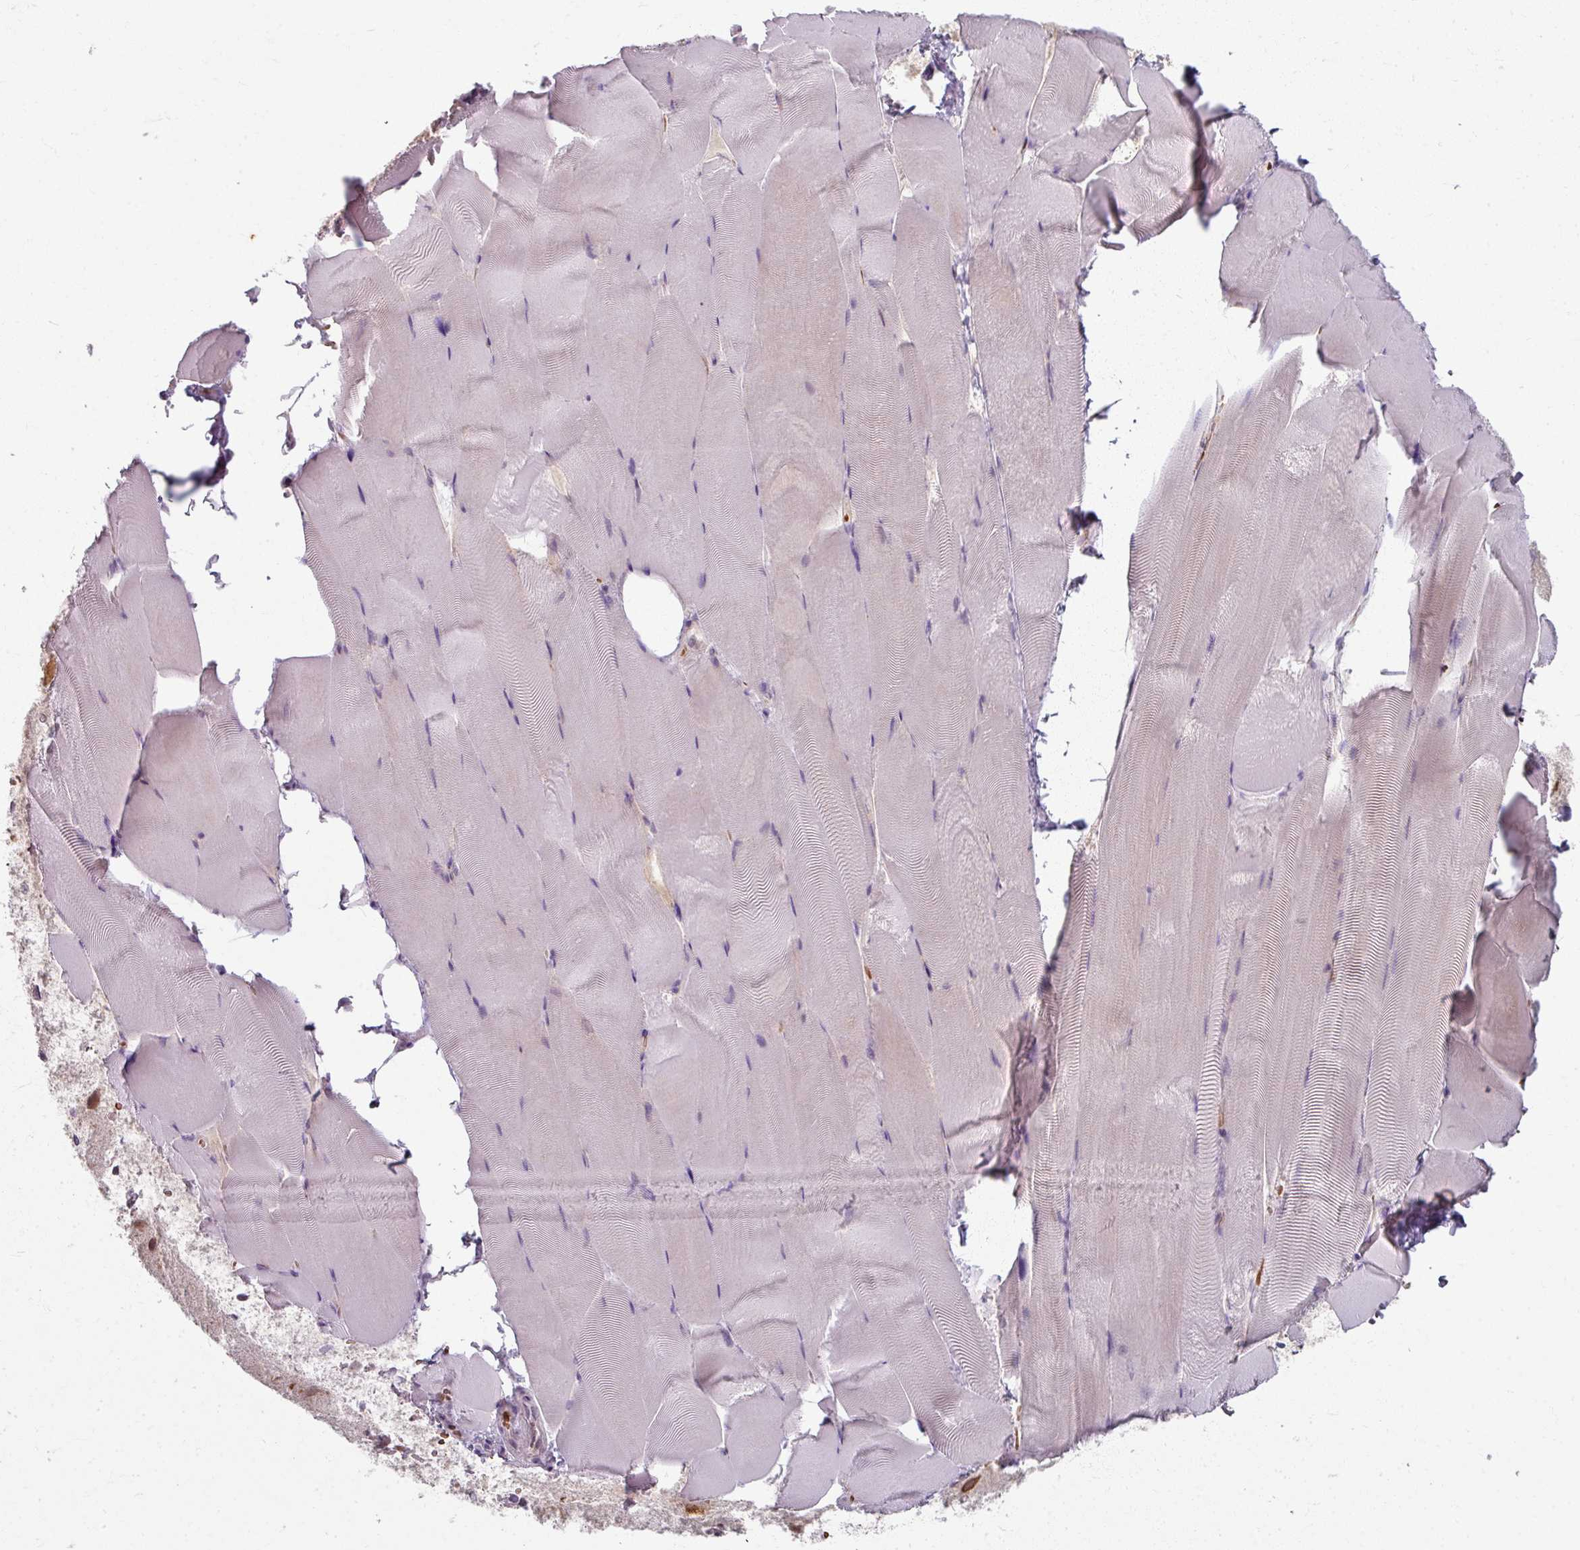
{"staining": {"intensity": "negative", "quantity": "none", "location": "none"}, "tissue": "skeletal muscle", "cell_type": "Myocytes", "image_type": "normal", "snomed": [{"axis": "morphology", "description": "Normal tissue, NOS"}, {"axis": "topography", "description": "Skeletal muscle"}], "caption": "Immunohistochemistry of normal human skeletal muscle shows no staining in myocytes.", "gene": "KMT5C", "patient": {"sex": "female", "age": 64}}